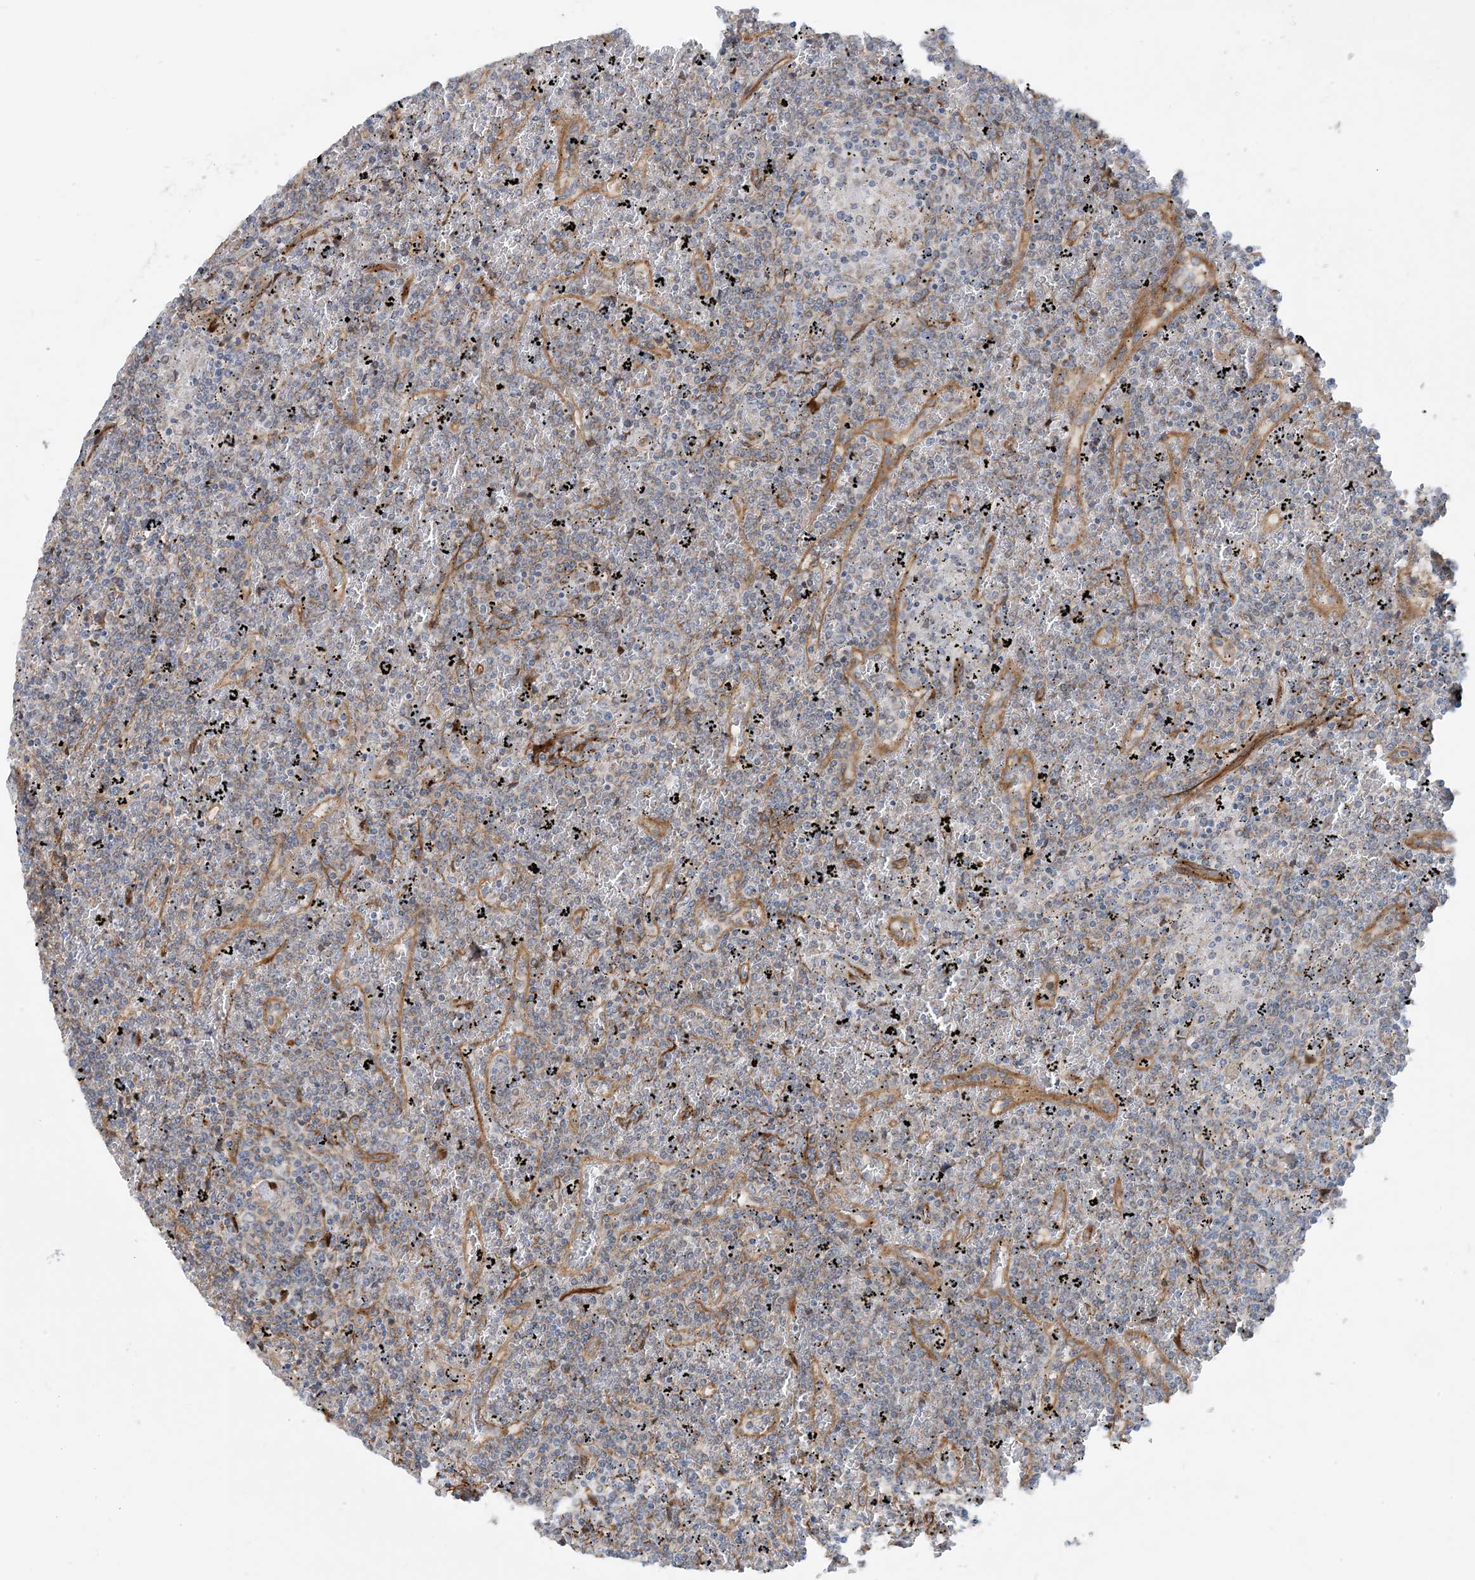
{"staining": {"intensity": "negative", "quantity": "none", "location": "none"}, "tissue": "lymphoma", "cell_type": "Tumor cells", "image_type": "cancer", "snomed": [{"axis": "morphology", "description": "Malignant lymphoma, non-Hodgkin's type, Low grade"}, {"axis": "topography", "description": "Spleen"}], "caption": "Tumor cells are negative for brown protein staining in malignant lymphoma, non-Hodgkin's type (low-grade).", "gene": "EIF2A", "patient": {"sex": "female", "age": 19}}